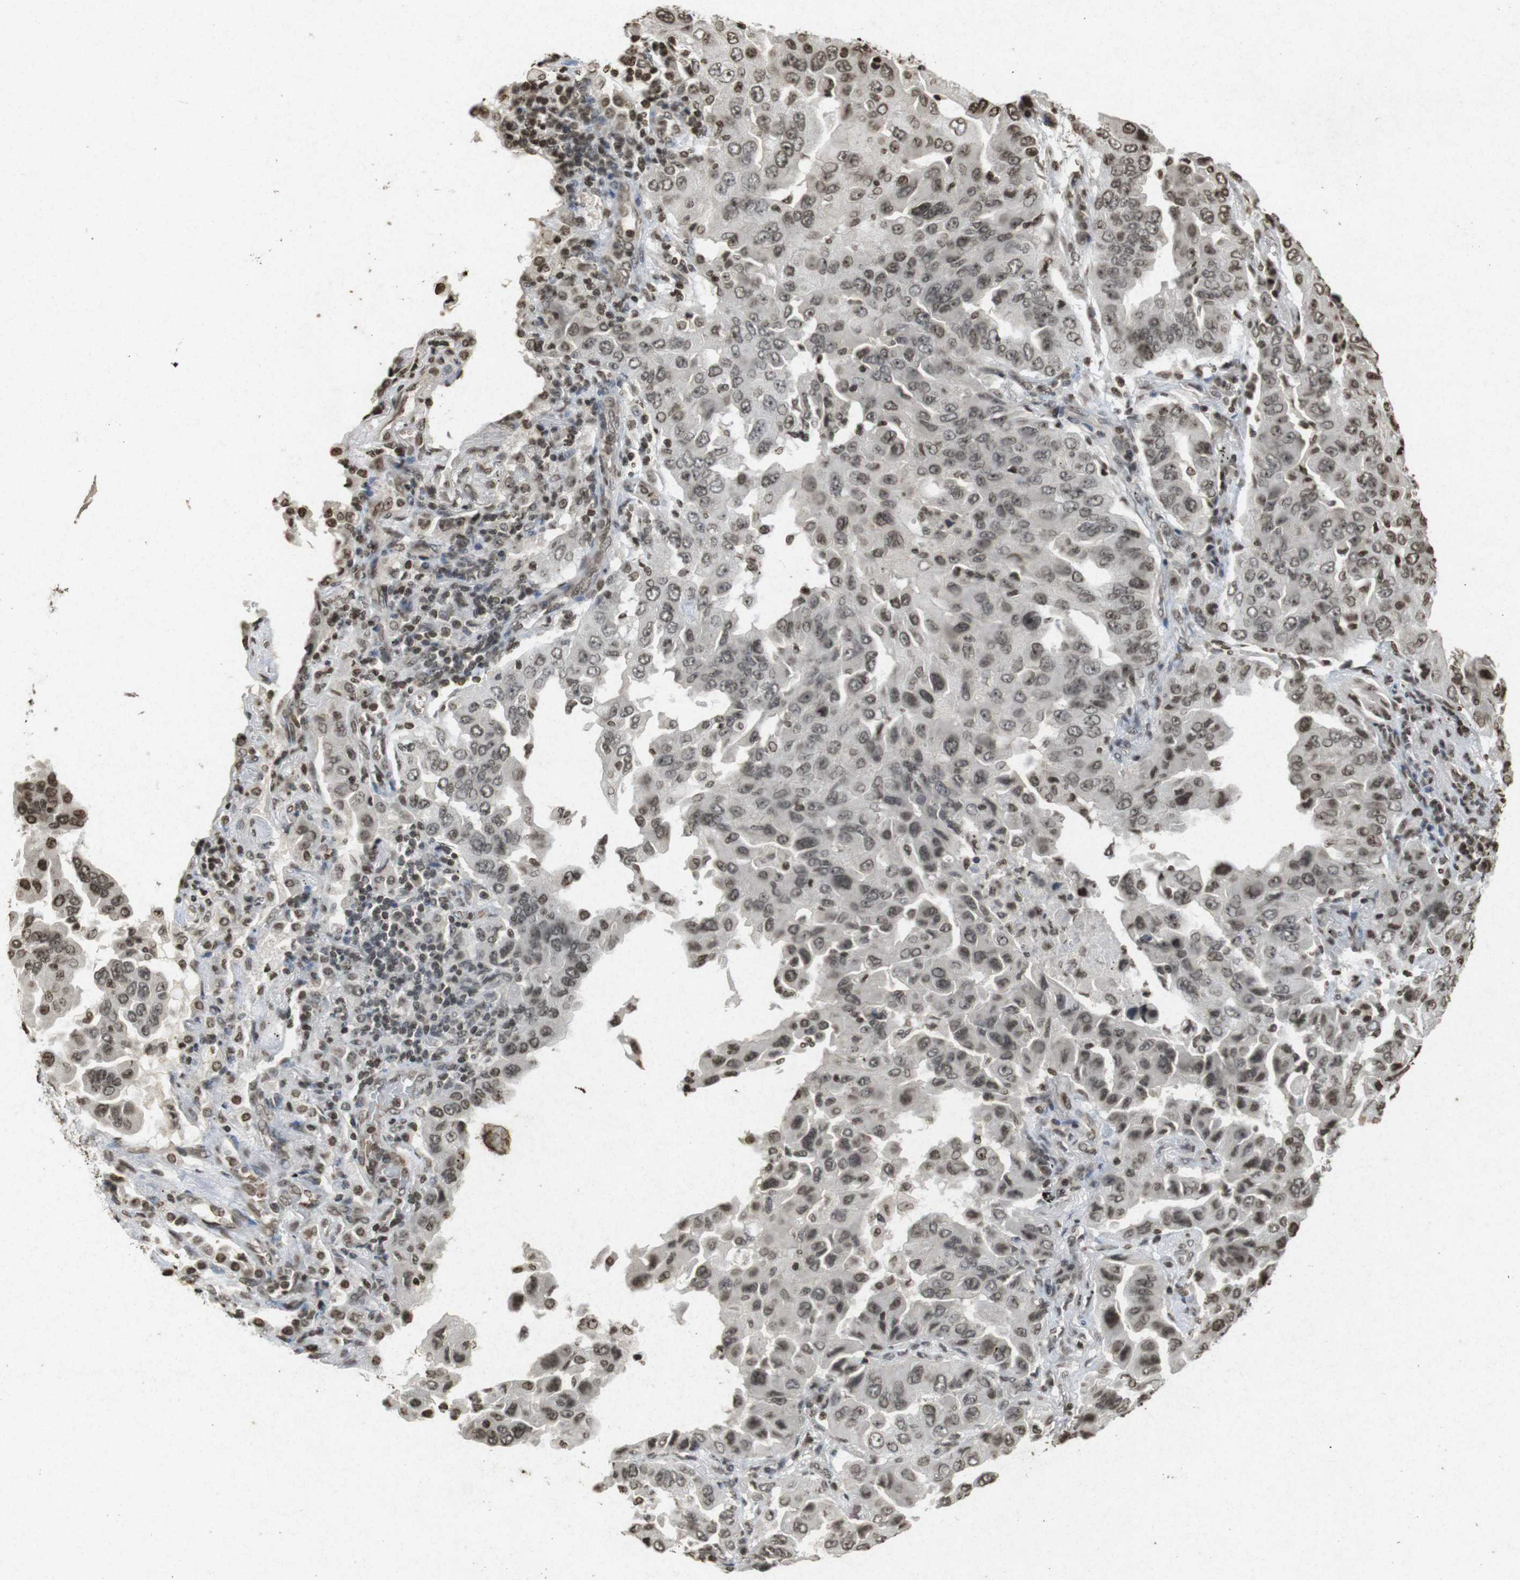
{"staining": {"intensity": "moderate", "quantity": "<25%", "location": "nuclear"}, "tissue": "lung cancer", "cell_type": "Tumor cells", "image_type": "cancer", "snomed": [{"axis": "morphology", "description": "Adenocarcinoma, NOS"}, {"axis": "topography", "description": "Lung"}], "caption": "Immunohistochemistry (IHC) of lung cancer (adenocarcinoma) demonstrates low levels of moderate nuclear positivity in about <25% of tumor cells.", "gene": "FOXA3", "patient": {"sex": "female", "age": 65}}